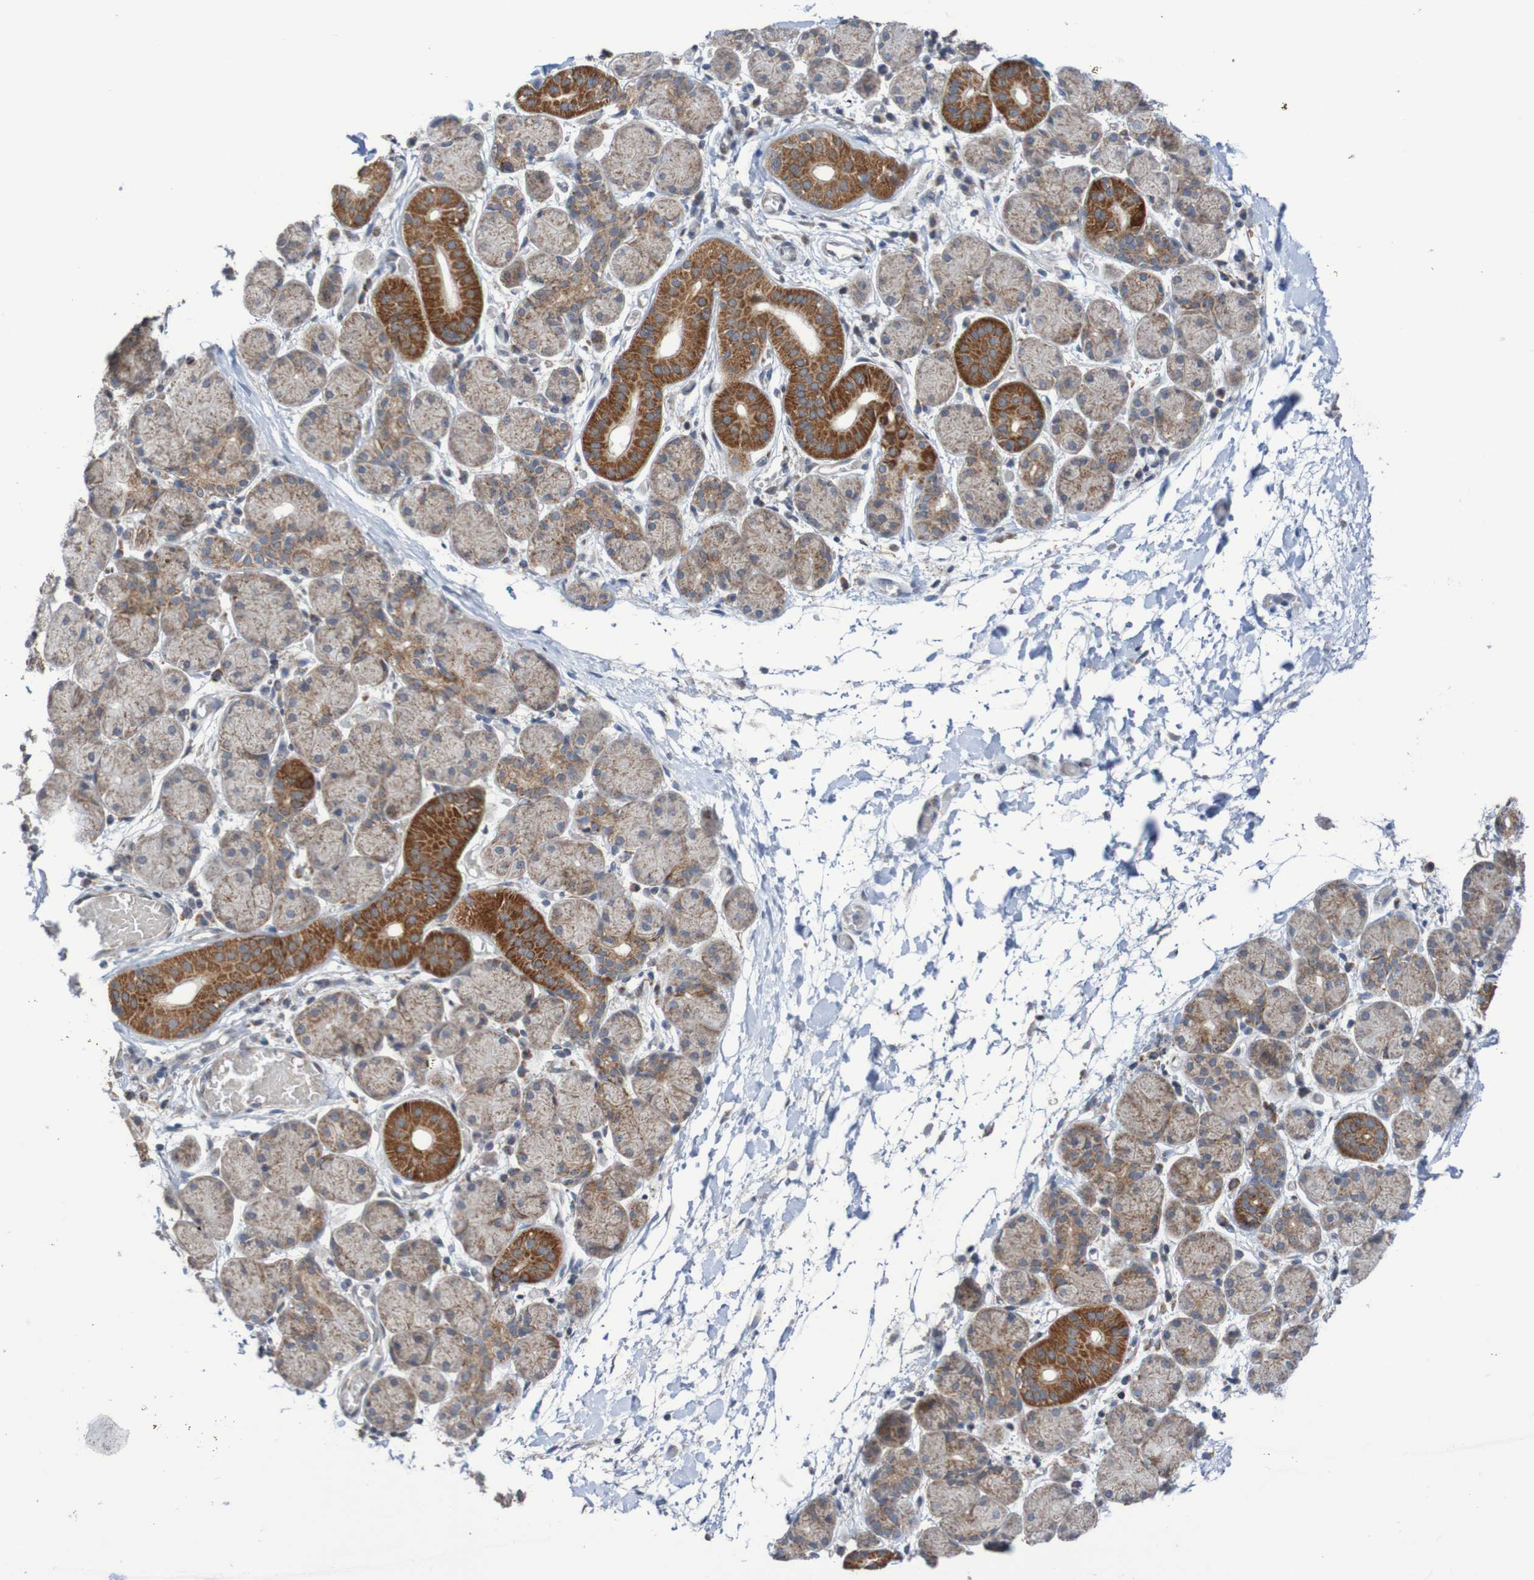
{"staining": {"intensity": "strong", "quantity": "25%-75%", "location": "cytoplasmic/membranous"}, "tissue": "salivary gland", "cell_type": "Glandular cells", "image_type": "normal", "snomed": [{"axis": "morphology", "description": "Normal tissue, NOS"}, {"axis": "topography", "description": "Salivary gland"}], "caption": "An immunohistochemistry image of unremarkable tissue is shown. Protein staining in brown shows strong cytoplasmic/membranous positivity in salivary gland within glandular cells. (brown staining indicates protein expression, while blue staining denotes nuclei).", "gene": "DVL1", "patient": {"sex": "female", "age": 24}}